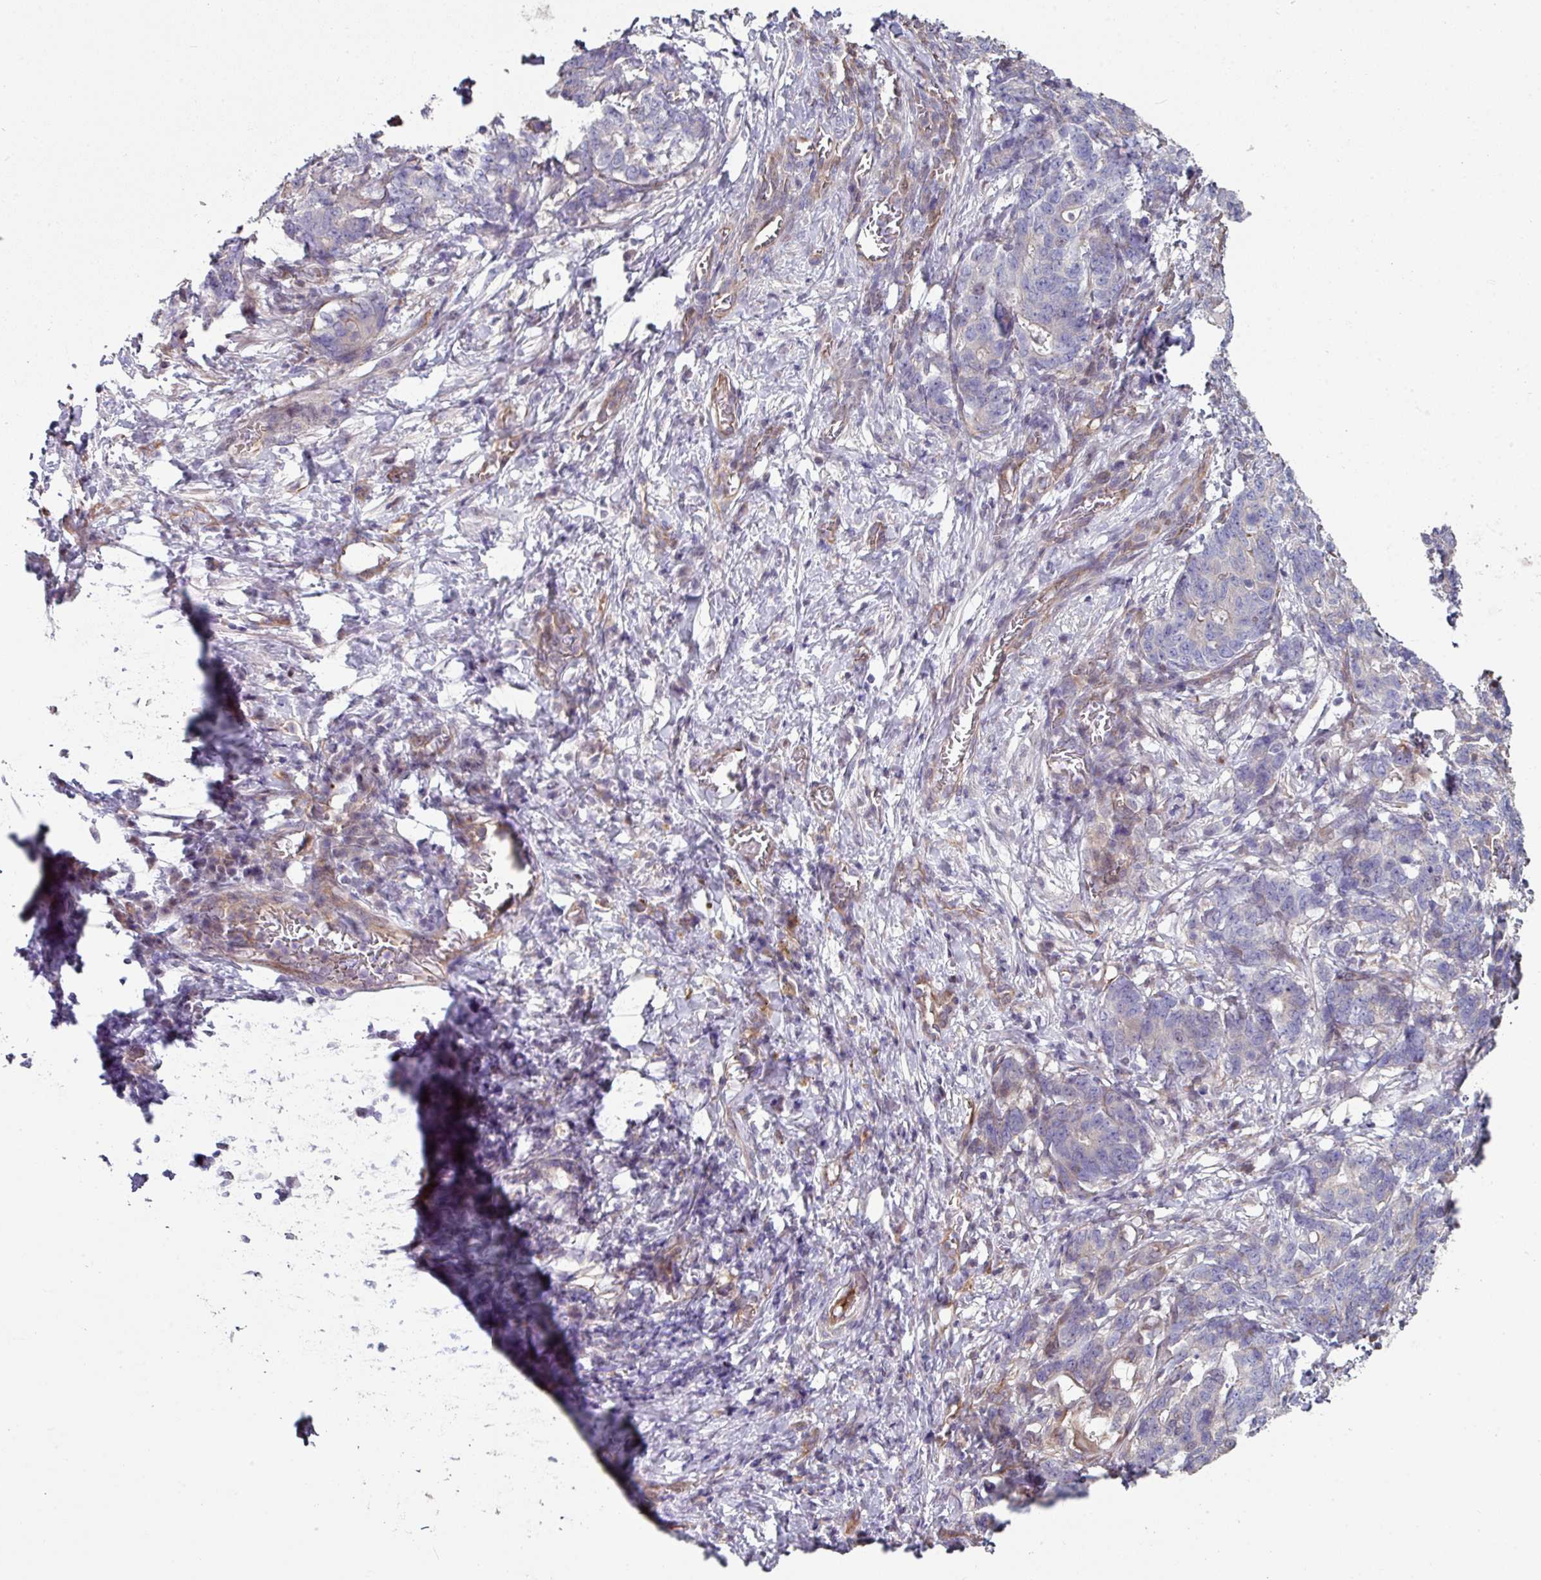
{"staining": {"intensity": "negative", "quantity": "none", "location": "none"}, "tissue": "stomach cancer", "cell_type": "Tumor cells", "image_type": "cancer", "snomed": [{"axis": "morphology", "description": "Normal tissue, NOS"}, {"axis": "morphology", "description": "Adenocarcinoma, NOS"}, {"axis": "topography", "description": "Stomach"}], "caption": "Photomicrograph shows no significant protein expression in tumor cells of stomach cancer.", "gene": "ANO9", "patient": {"sex": "female", "age": 64}}